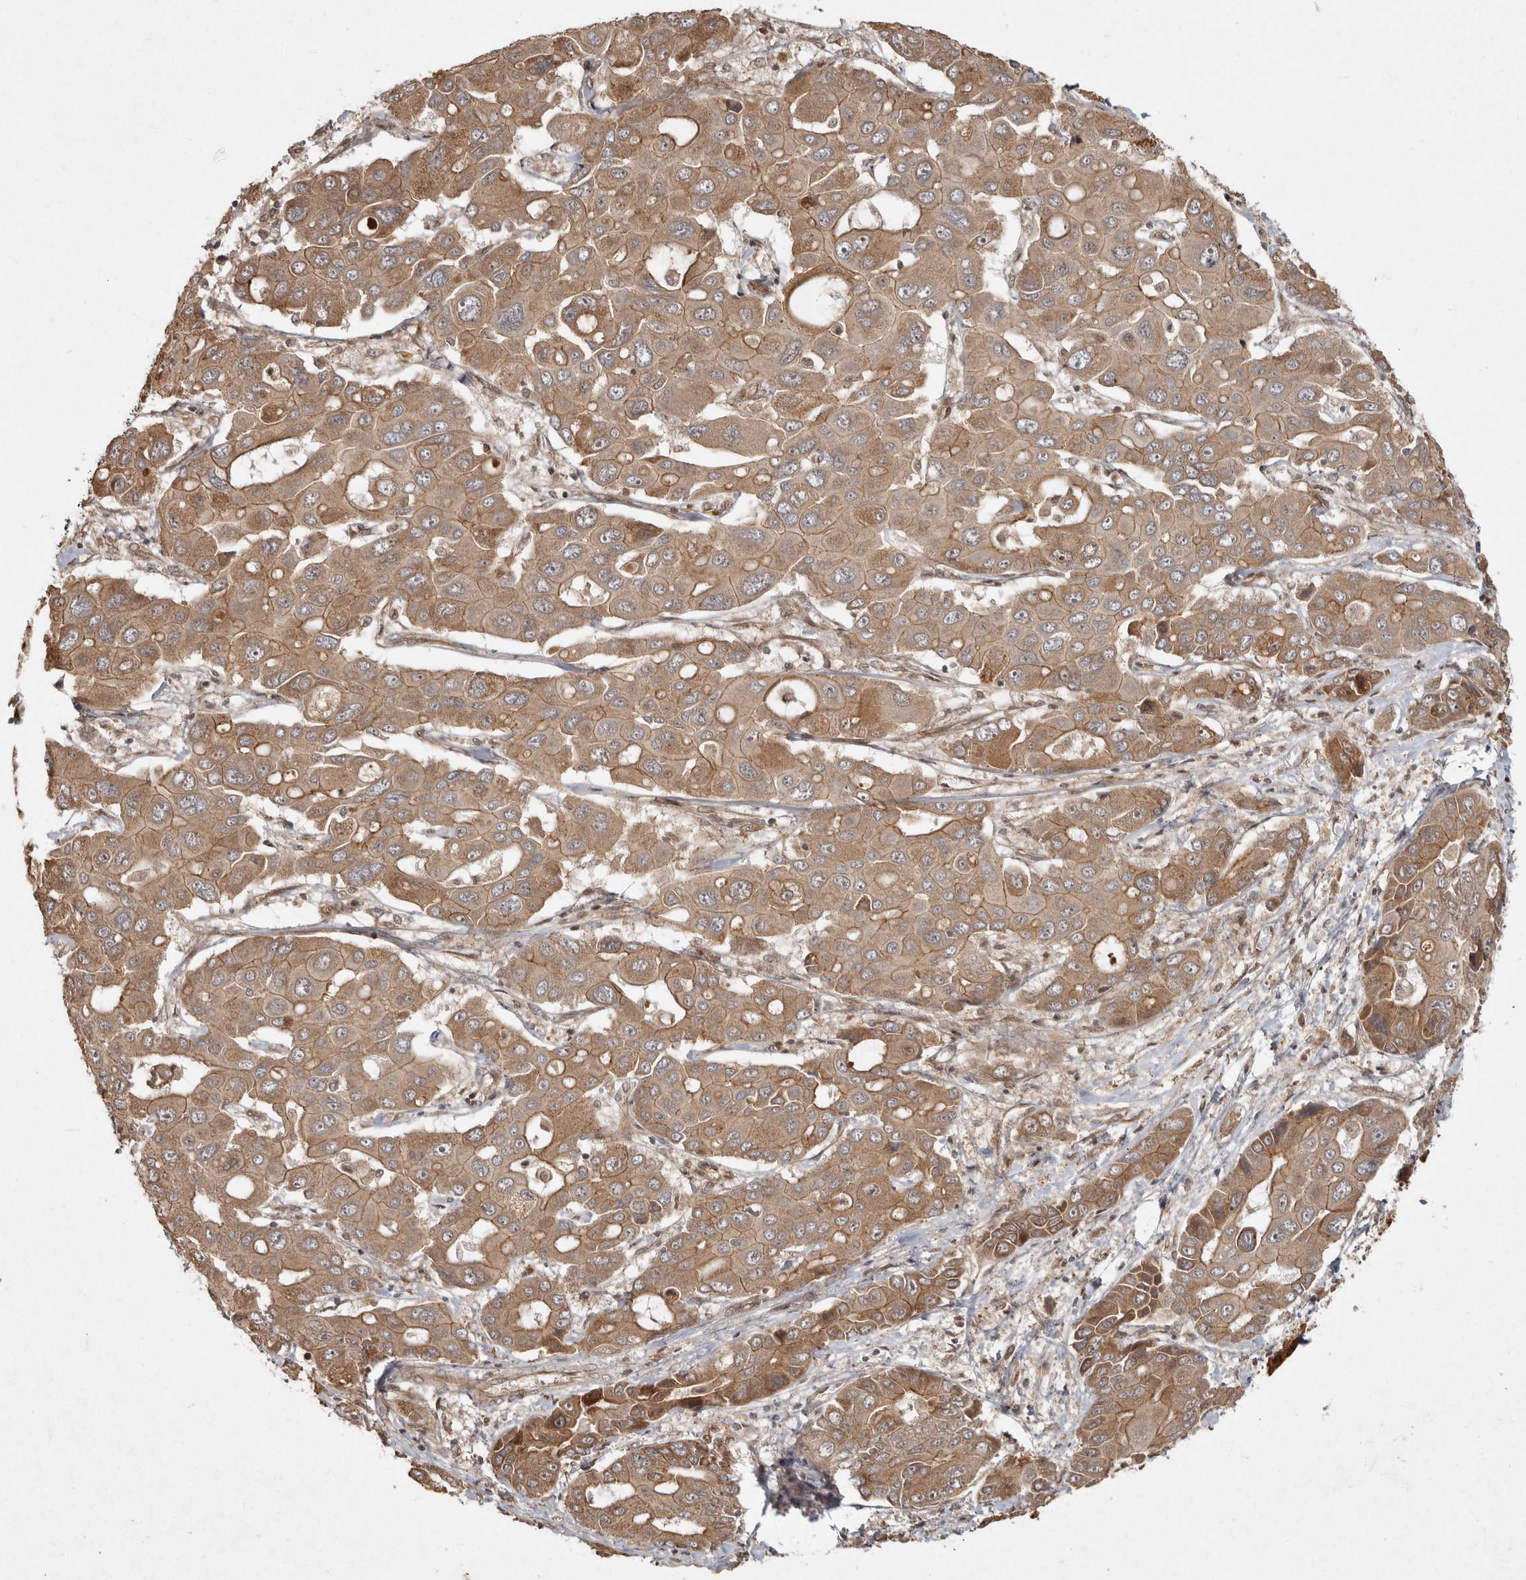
{"staining": {"intensity": "moderate", "quantity": ">75%", "location": "cytoplasmic/membranous"}, "tissue": "liver cancer", "cell_type": "Tumor cells", "image_type": "cancer", "snomed": [{"axis": "morphology", "description": "Cholangiocarcinoma"}, {"axis": "topography", "description": "Liver"}], "caption": "Immunohistochemical staining of liver cancer (cholangiocarcinoma) reveals moderate cytoplasmic/membranous protein positivity in approximately >75% of tumor cells. The protein of interest is stained brown, and the nuclei are stained in blue (DAB (3,3'-diaminobenzidine) IHC with brightfield microscopy, high magnification).", "gene": "CAMSAP2", "patient": {"sex": "male", "age": 67}}